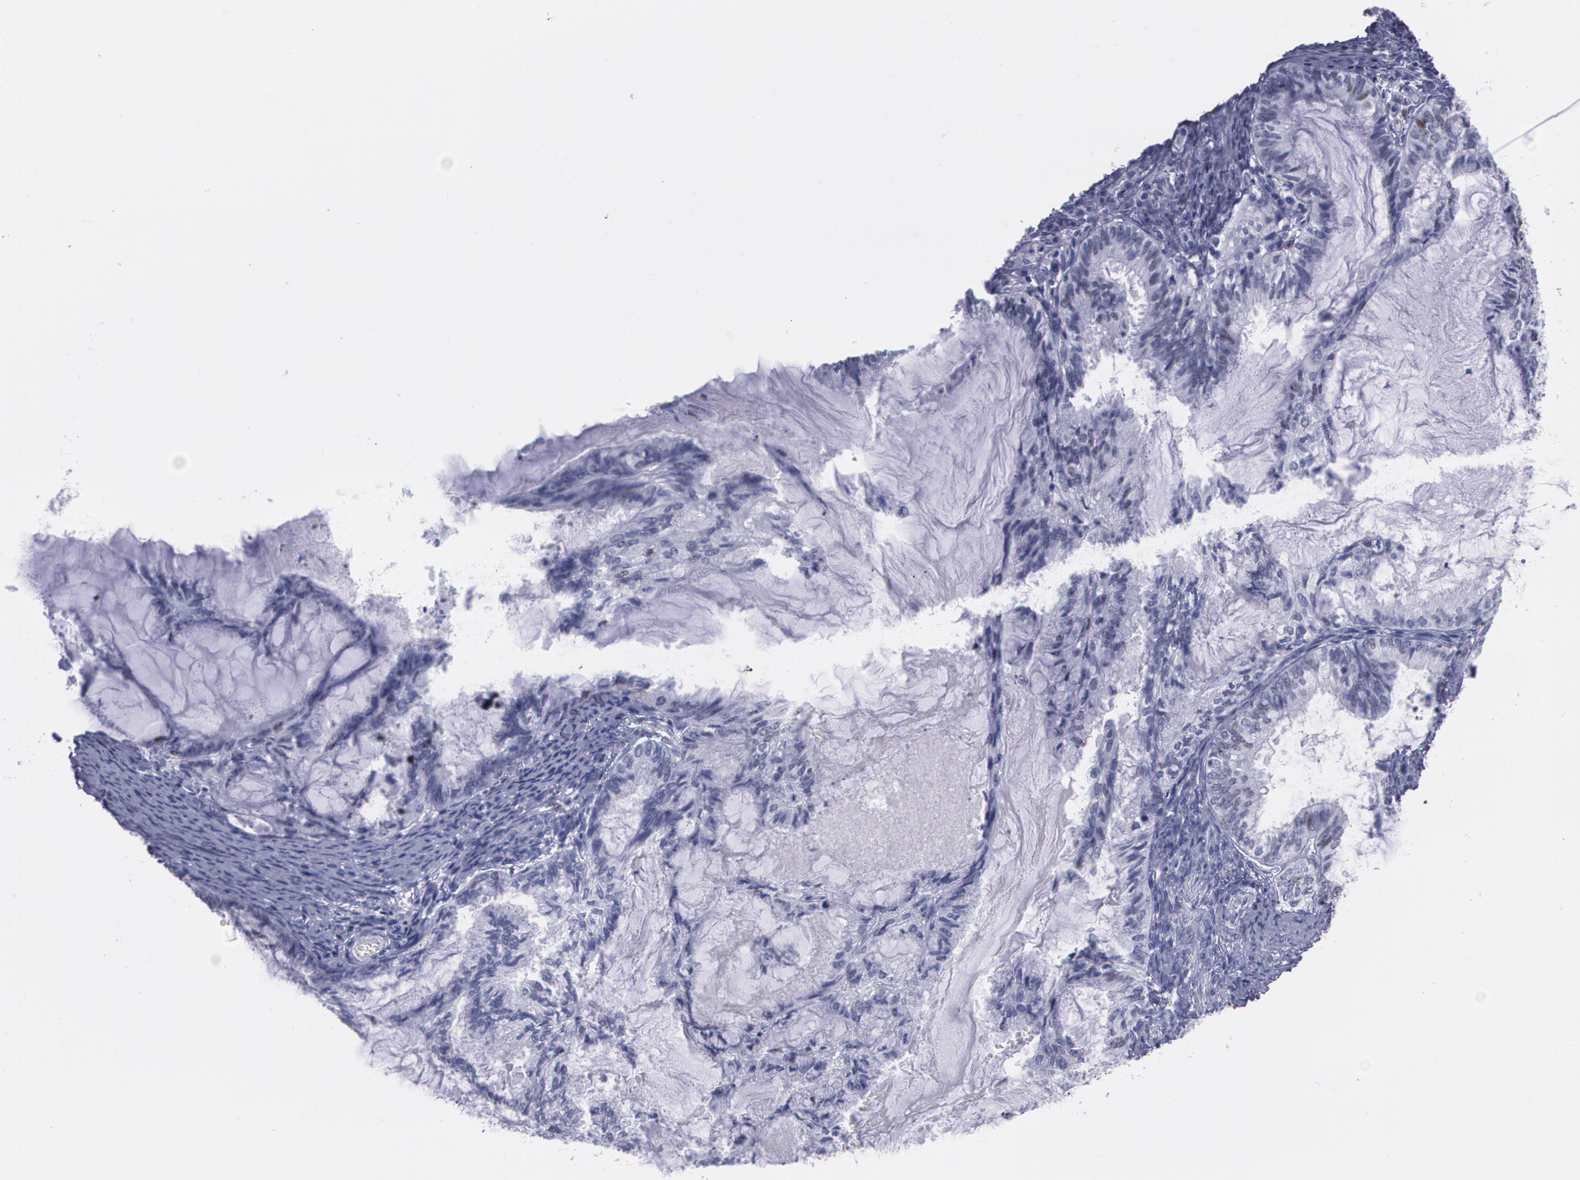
{"staining": {"intensity": "negative", "quantity": "none", "location": "none"}, "tissue": "endometrial cancer", "cell_type": "Tumor cells", "image_type": "cancer", "snomed": [{"axis": "morphology", "description": "Adenocarcinoma, NOS"}, {"axis": "topography", "description": "Endometrium"}], "caption": "An image of endometrial cancer (adenocarcinoma) stained for a protein displays no brown staining in tumor cells.", "gene": "TP53", "patient": {"sex": "female", "age": 86}}